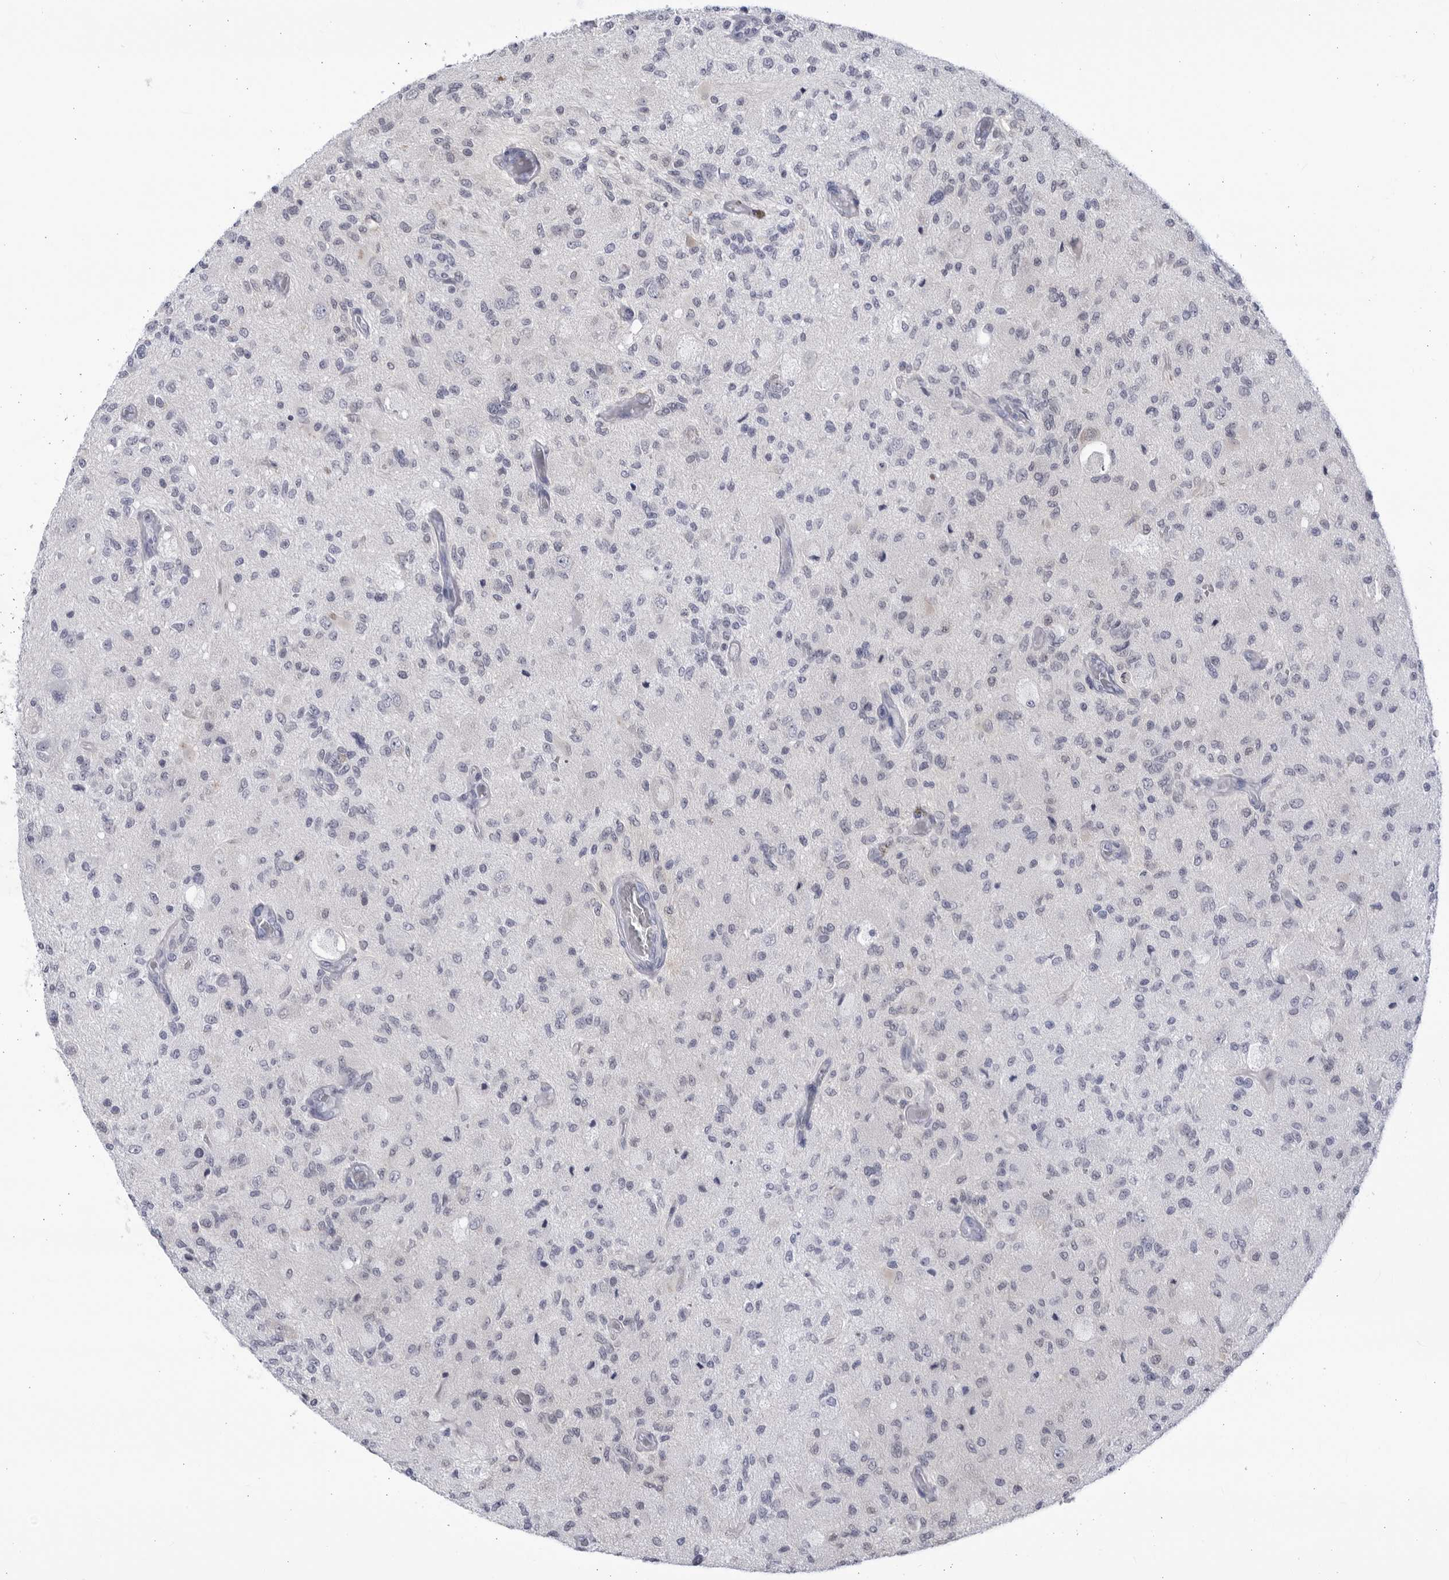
{"staining": {"intensity": "negative", "quantity": "none", "location": "none"}, "tissue": "glioma", "cell_type": "Tumor cells", "image_type": "cancer", "snomed": [{"axis": "morphology", "description": "Normal tissue, NOS"}, {"axis": "morphology", "description": "Glioma, malignant, High grade"}, {"axis": "topography", "description": "Cerebral cortex"}], "caption": "Image shows no protein positivity in tumor cells of malignant high-grade glioma tissue.", "gene": "CCDC181", "patient": {"sex": "male", "age": 77}}